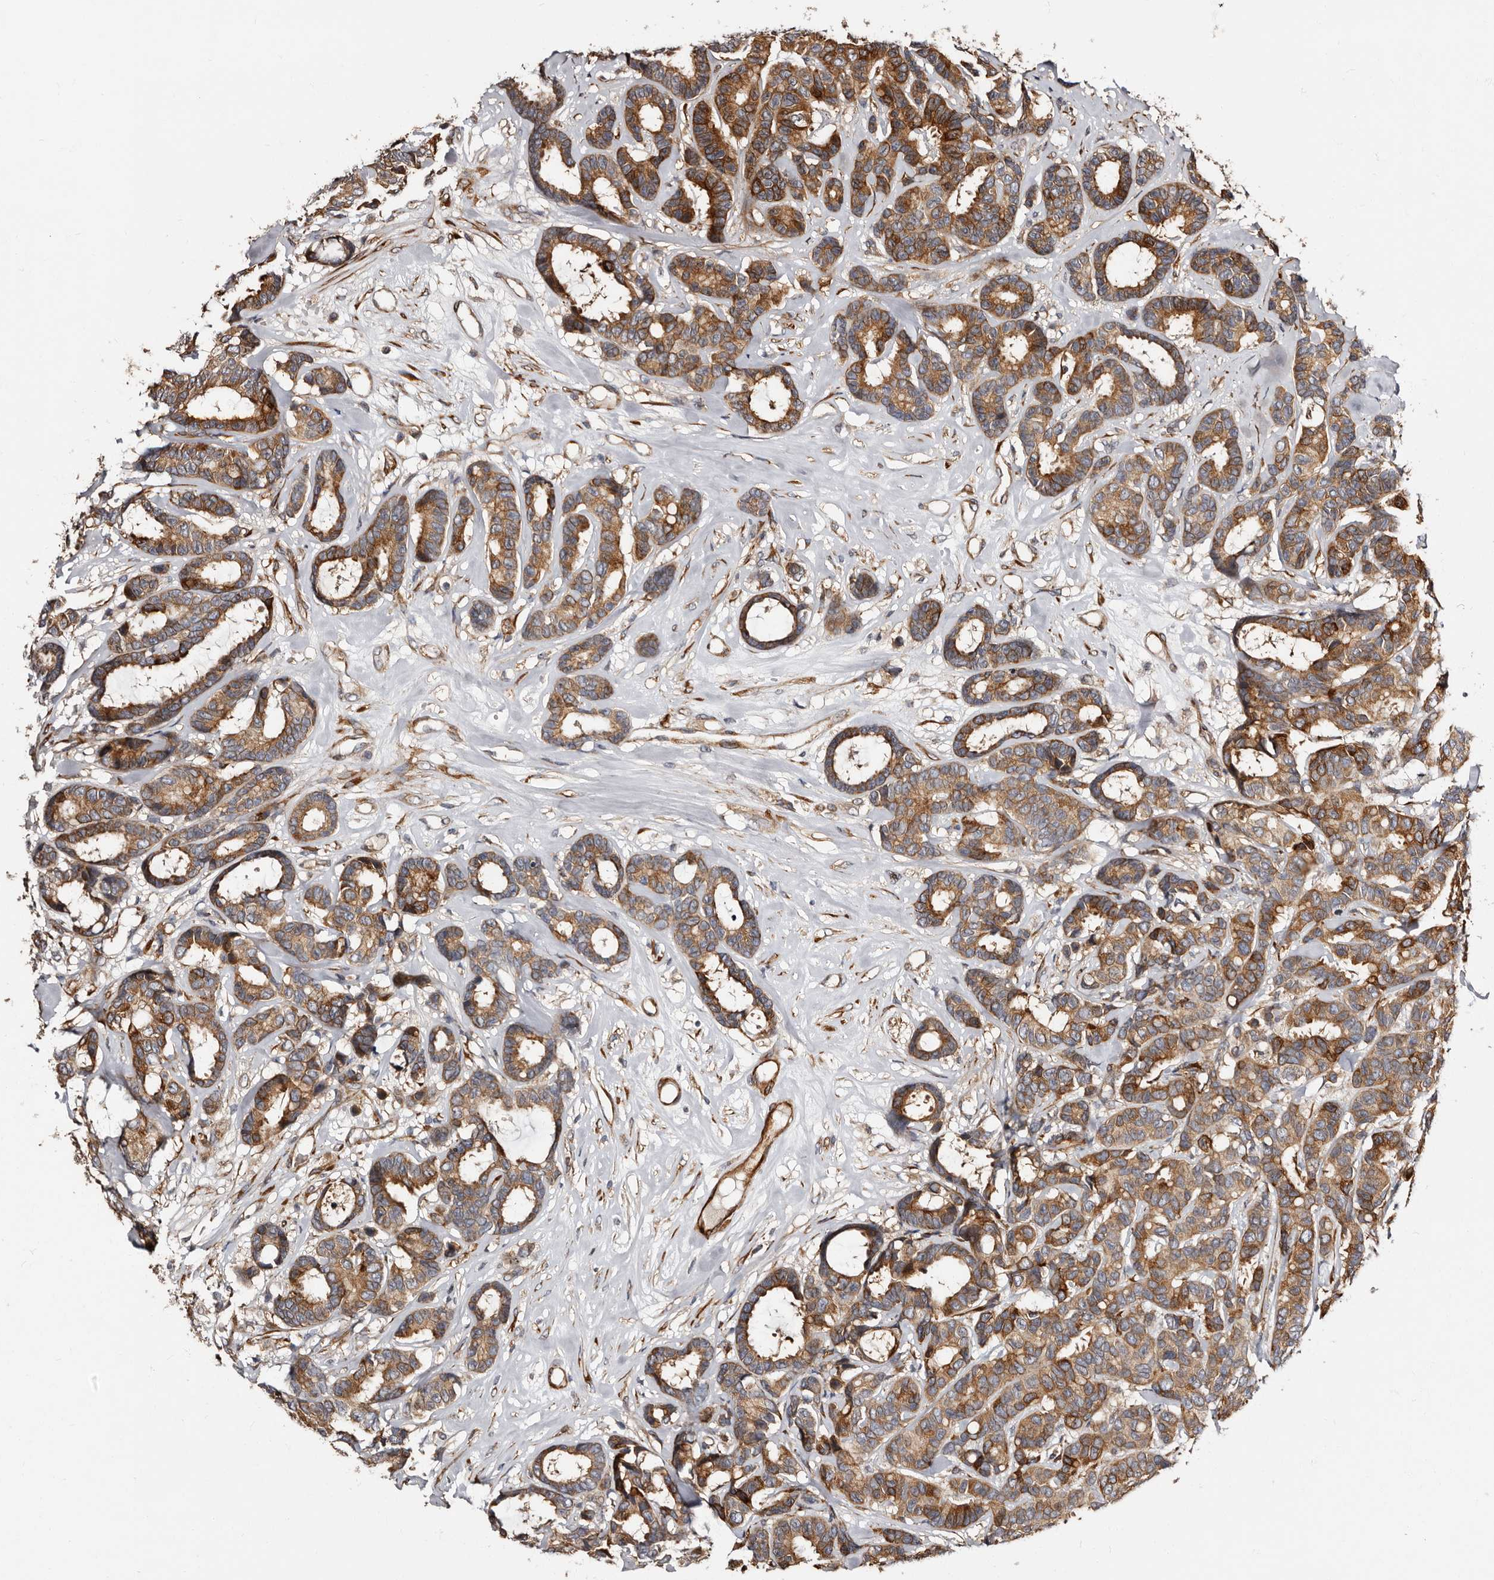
{"staining": {"intensity": "moderate", "quantity": ">75%", "location": "cytoplasmic/membranous"}, "tissue": "breast cancer", "cell_type": "Tumor cells", "image_type": "cancer", "snomed": [{"axis": "morphology", "description": "Duct carcinoma"}, {"axis": "topography", "description": "Breast"}], "caption": "About >75% of tumor cells in breast cancer show moderate cytoplasmic/membranous protein positivity as visualized by brown immunohistochemical staining.", "gene": "TBC1D22B", "patient": {"sex": "female", "age": 87}}